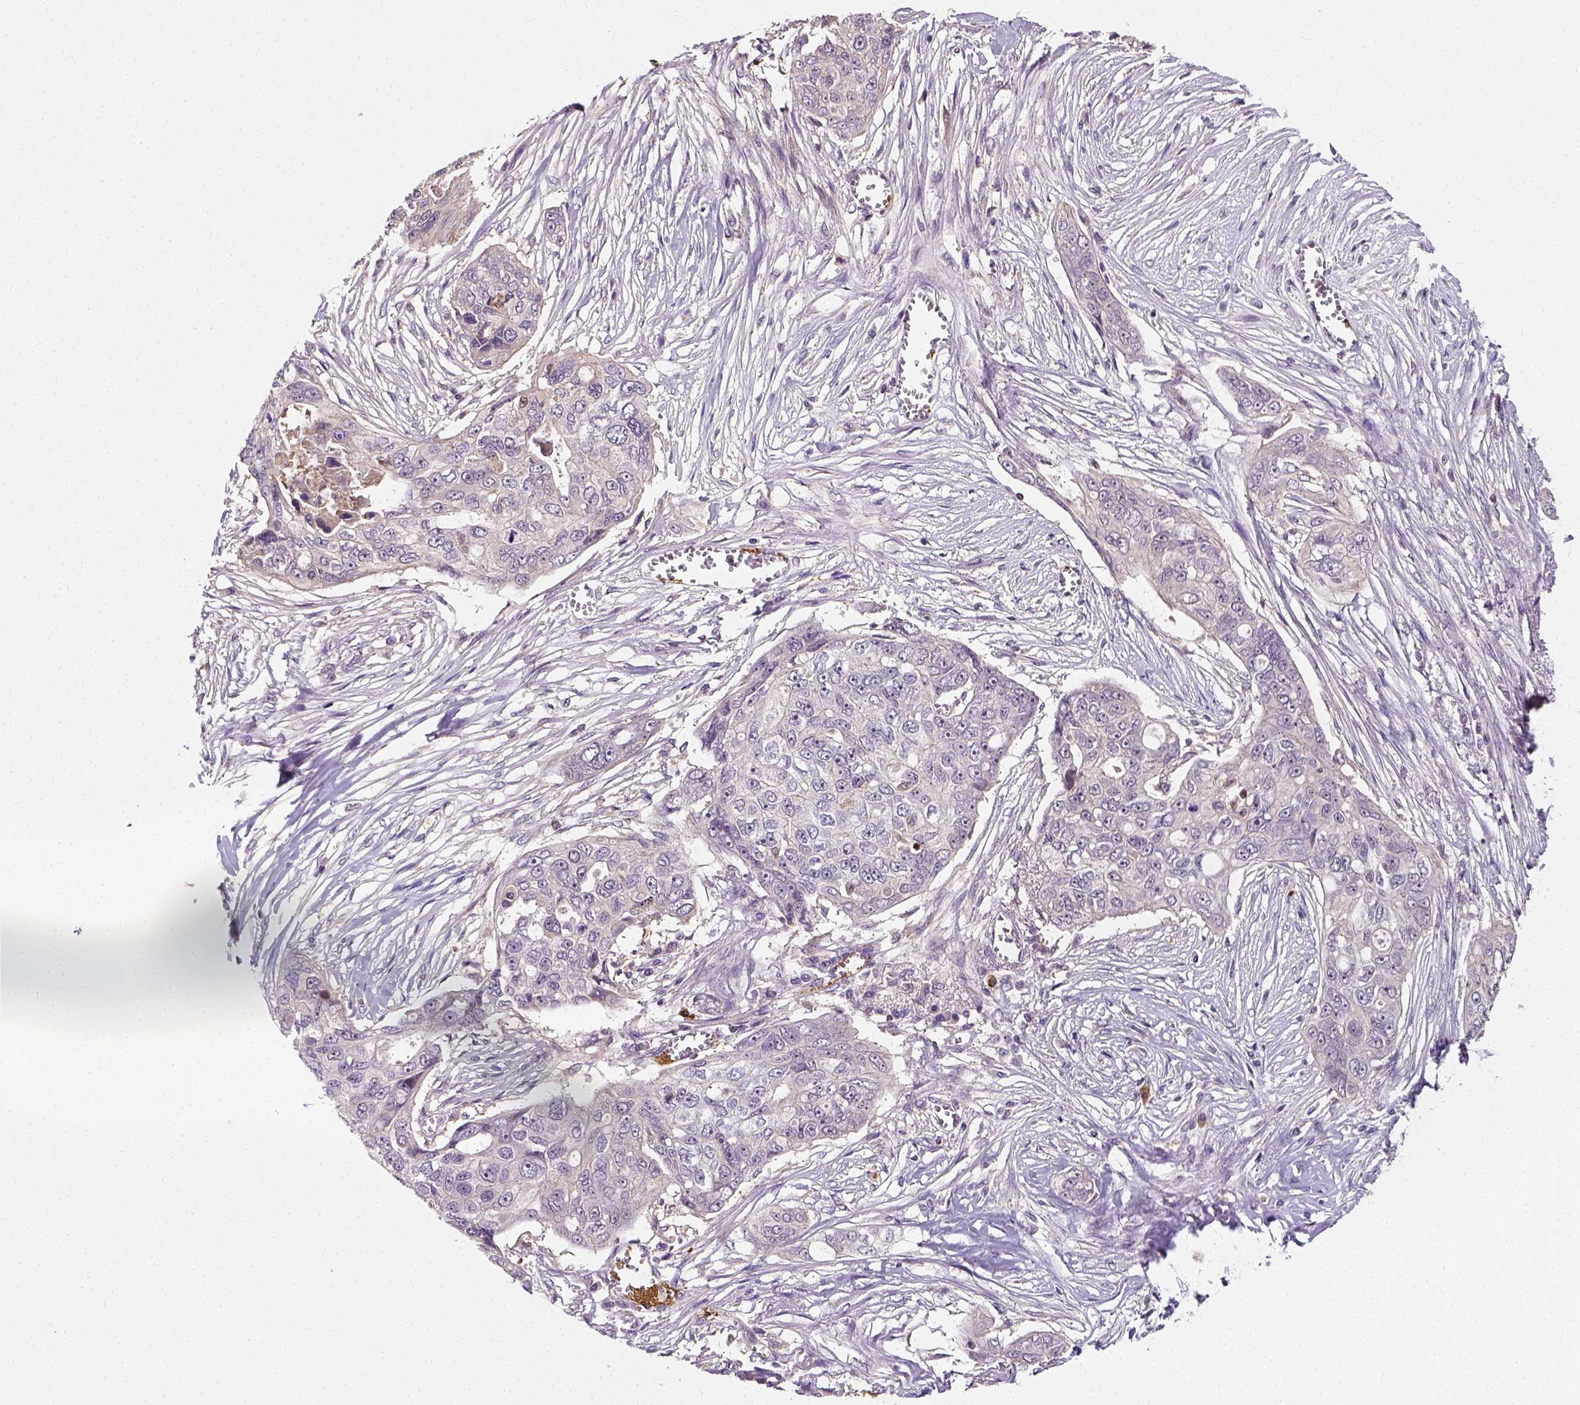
{"staining": {"intensity": "negative", "quantity": "none", "location": "none"}, "tissue": "ovarian cancer", "cell_type": "Tumor cells", "image_type": "cancer", "snomed": [{"axis": "morphology", "description": "Carcinoma, endometroid"}, {"axis": "topography", "description": "Ovary"}], "caption": "A high-resolution micrograph shows immunohistochemistry staining of endometroid carcinoma (ovarian), which demonstrates no significant expression in tumor cells. Nuclei are stained in blue.", "gene": "MATK", "patient": {"sex": "female", "age": 70}}